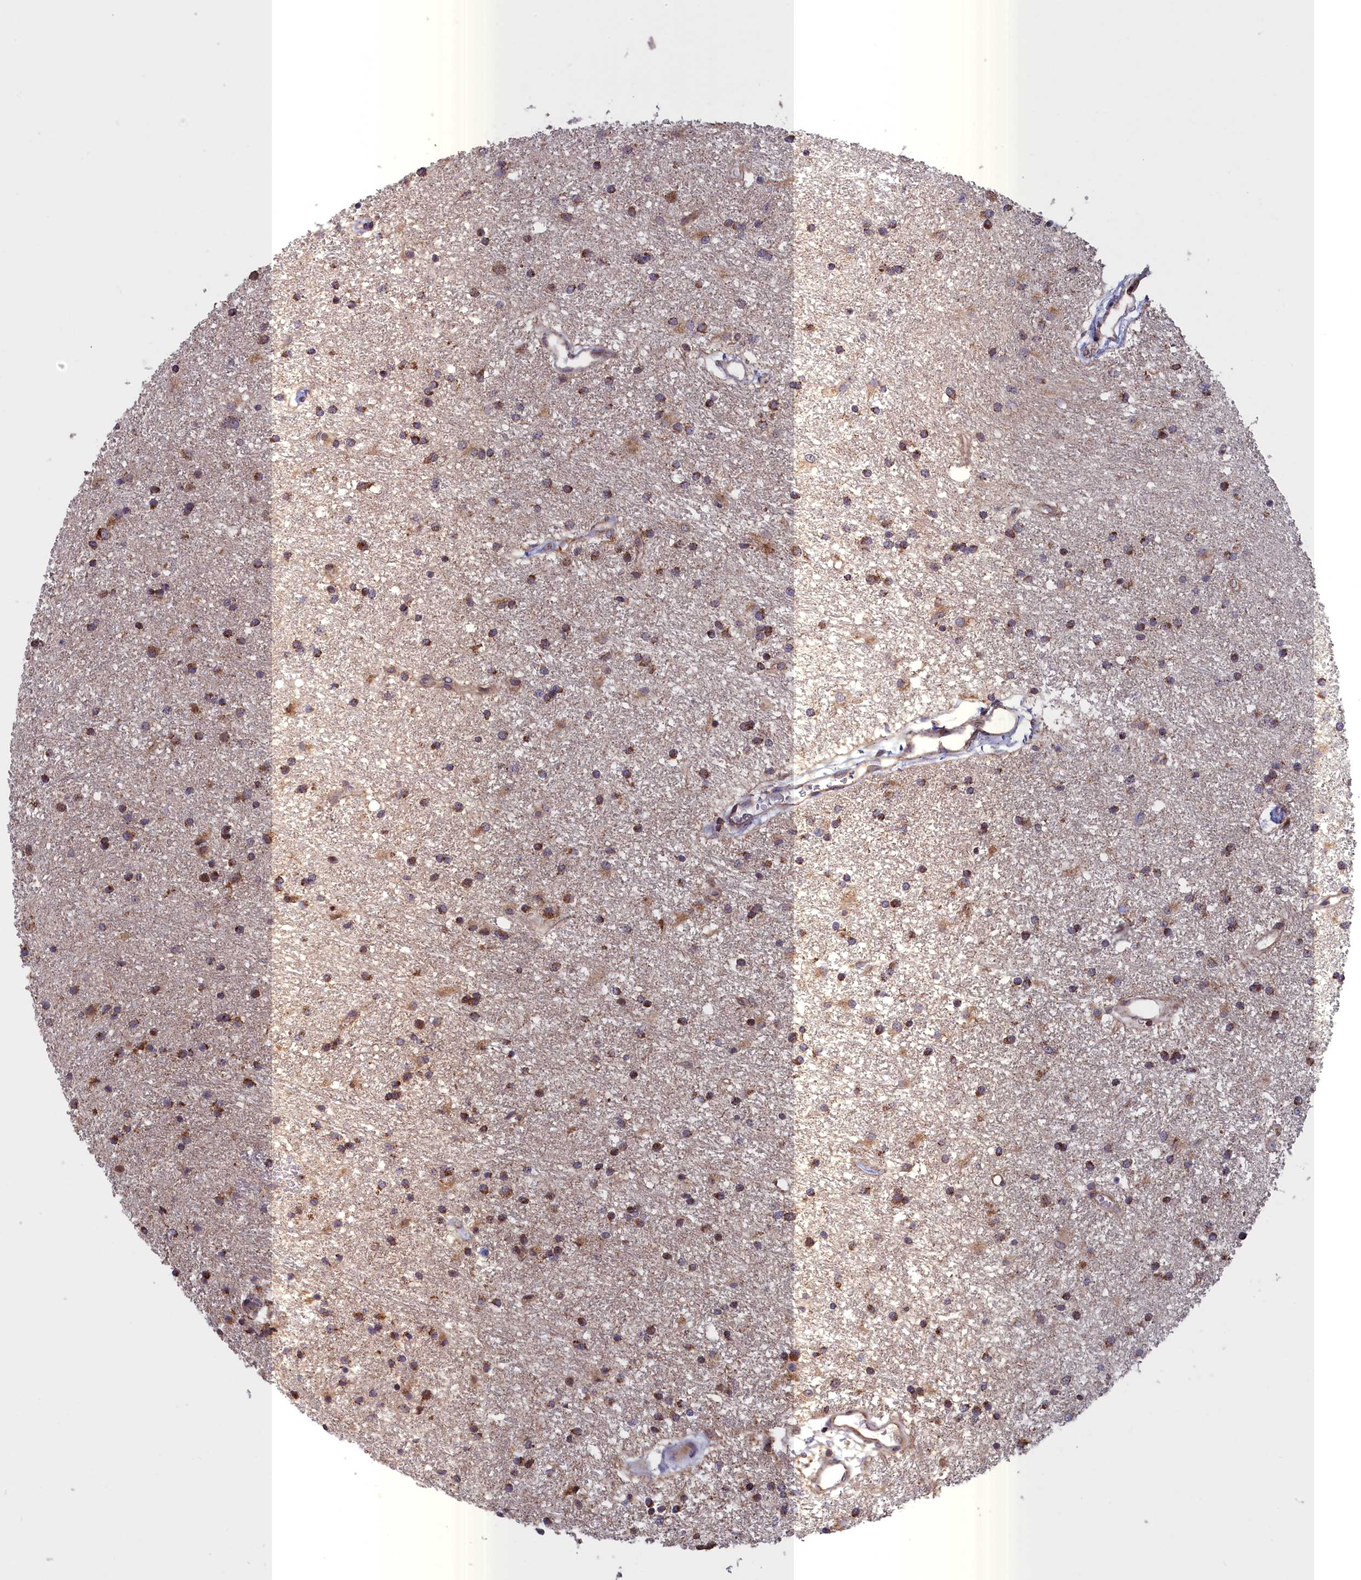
{"staining": {"intensity": "moderate", "quantity": ">75%", "location": "cytoplasmic/membranous"}, "tissue": "glioma", "cell_type": "Tumor cells", "image_type": "cancer", "snomed": [{"axis": "morphology", "description": "Glioma, malignant, High grade"}, {"axis": "topography", "description": "Brain"}], "caption": "Tumor cells demonstrate medium levels of moderate cytoplasmic/membranous staining in about >75% of cells in human malignant high-grade glioma. (brown staining indicates protein expression, while blue staining denotes nuclei).", "gene": "TIMM44", "patient": {"sex": "male", "age": 77}}